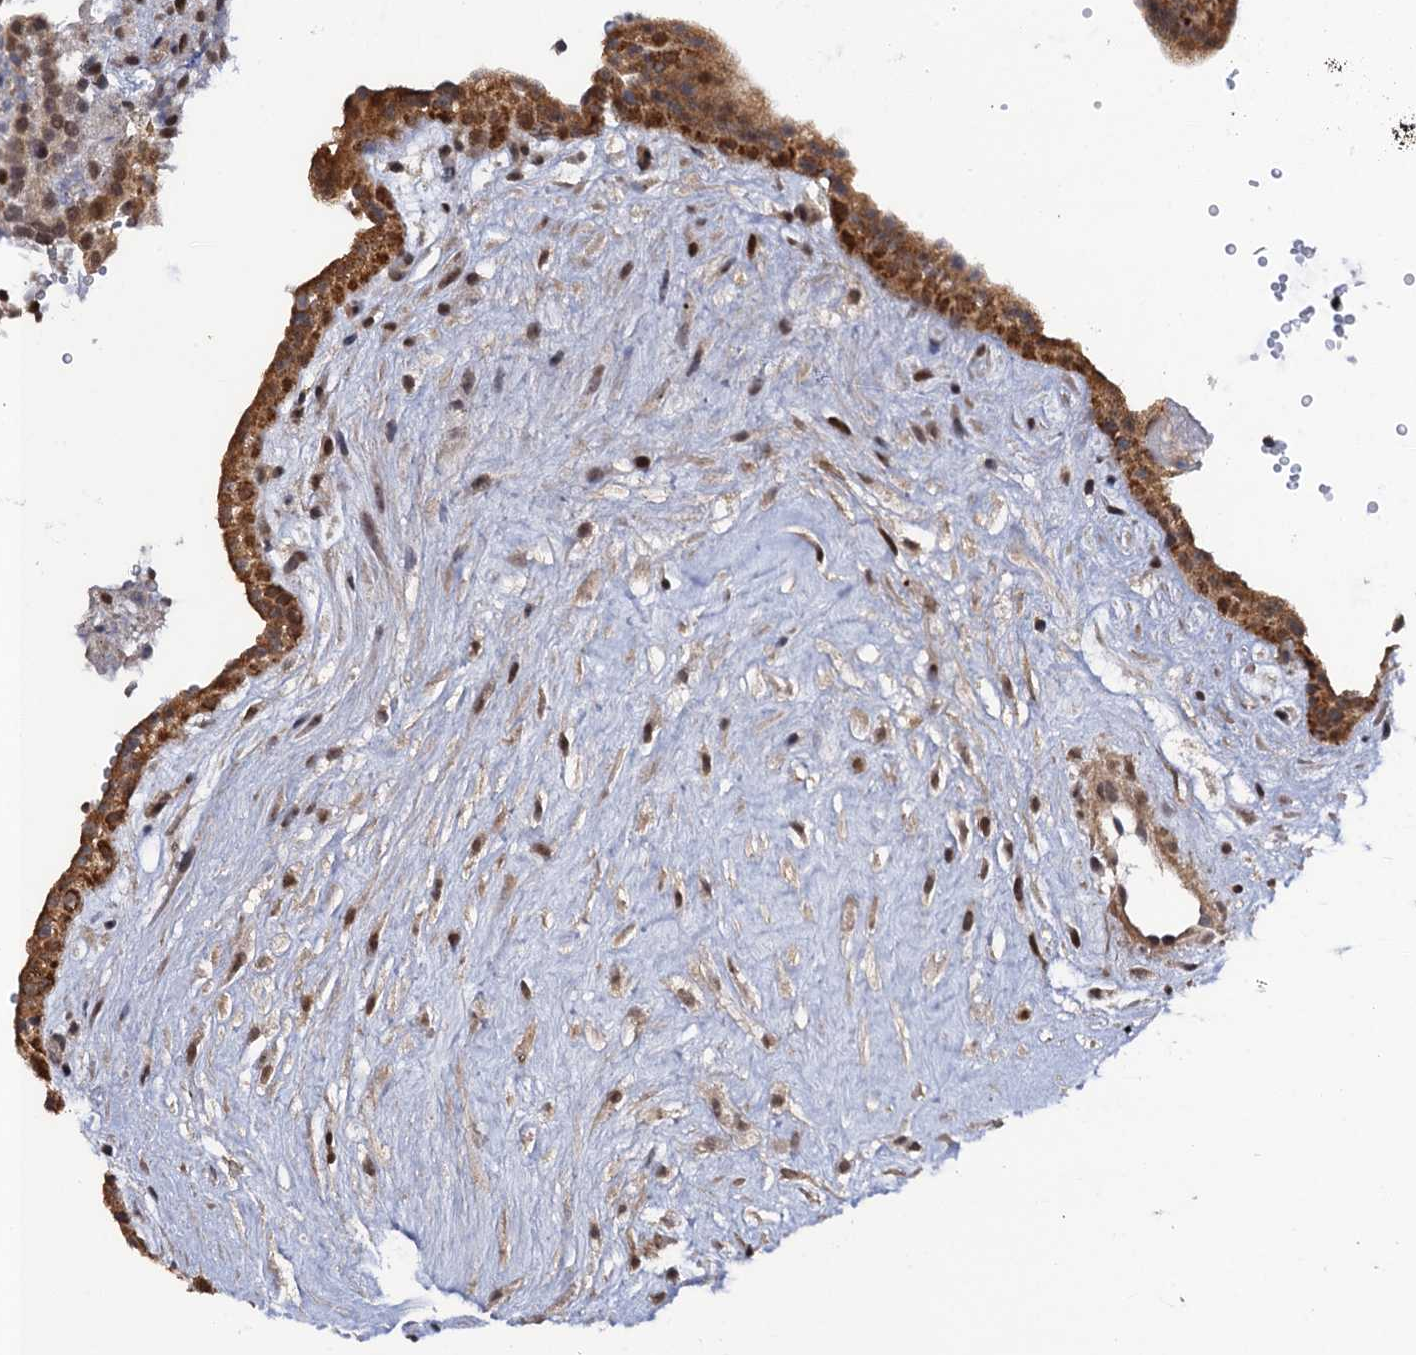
{"staining": {"intensity": "strong", "quantity": ">75%", "location": "cytoplasmic/membranous,nuclear"}, "tissue": "placenta", "cell_type": "Trophoblastic cells", "image_type": "normal", "snomed": [{"axis": "morphology", "description": "Normal tissue, NOS"}, {"axis": "topography", "description": "Placenta"}], "caption": "Immunohistochemical staining of benign human placenta exhibits strong cytoplasmic/membranous,nuclear protein expression in about >75% of trophoblastic cells. Immunohistochemistry (ihc) stains the protein of interest in brown and the nuclei are stained blue.", "gene": "ZAR1L", "patient": {"sex": "female", "age": 18}}